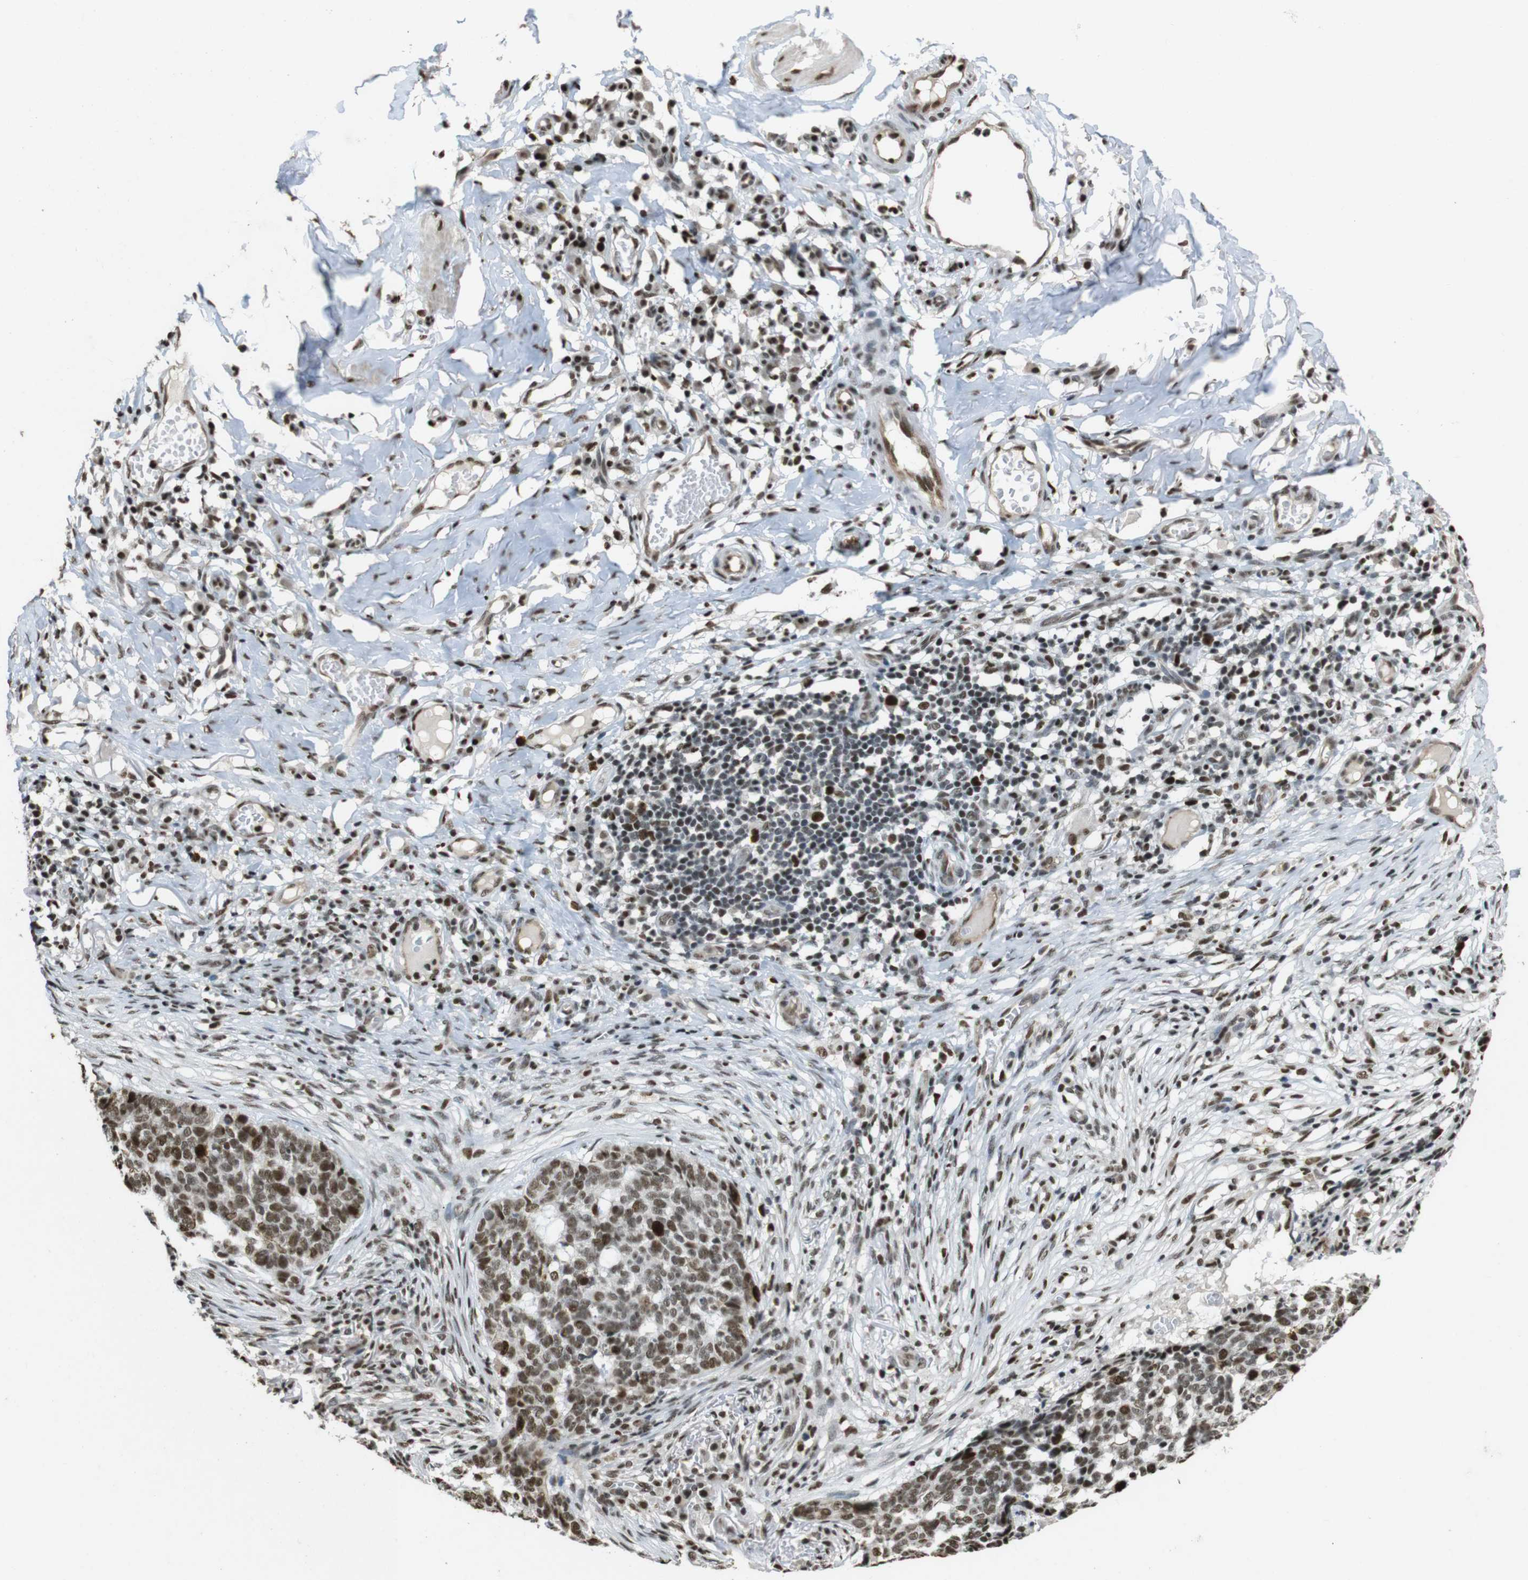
{"staining": {"intensity": "moderate", "quantity": ">75%", "location": "nuclear"}, "tissue": "skin cancer", "cell_type": "Tumor cells", "image_type": "cancer", "snomed": [{"axis": "morphology", "description": "Basal cell carcinoma"}, {"axis": "topography", "description": "Skin"}], "caption": "A high-resolution micrograph shows immunohistochemistry (IHC) staining of skin cancer, which demonstrates moderate nuclear expression in about >75% of tumor cells.", "gene": "CSNK2B", "patient": {"sex": "male", "age": 85}}